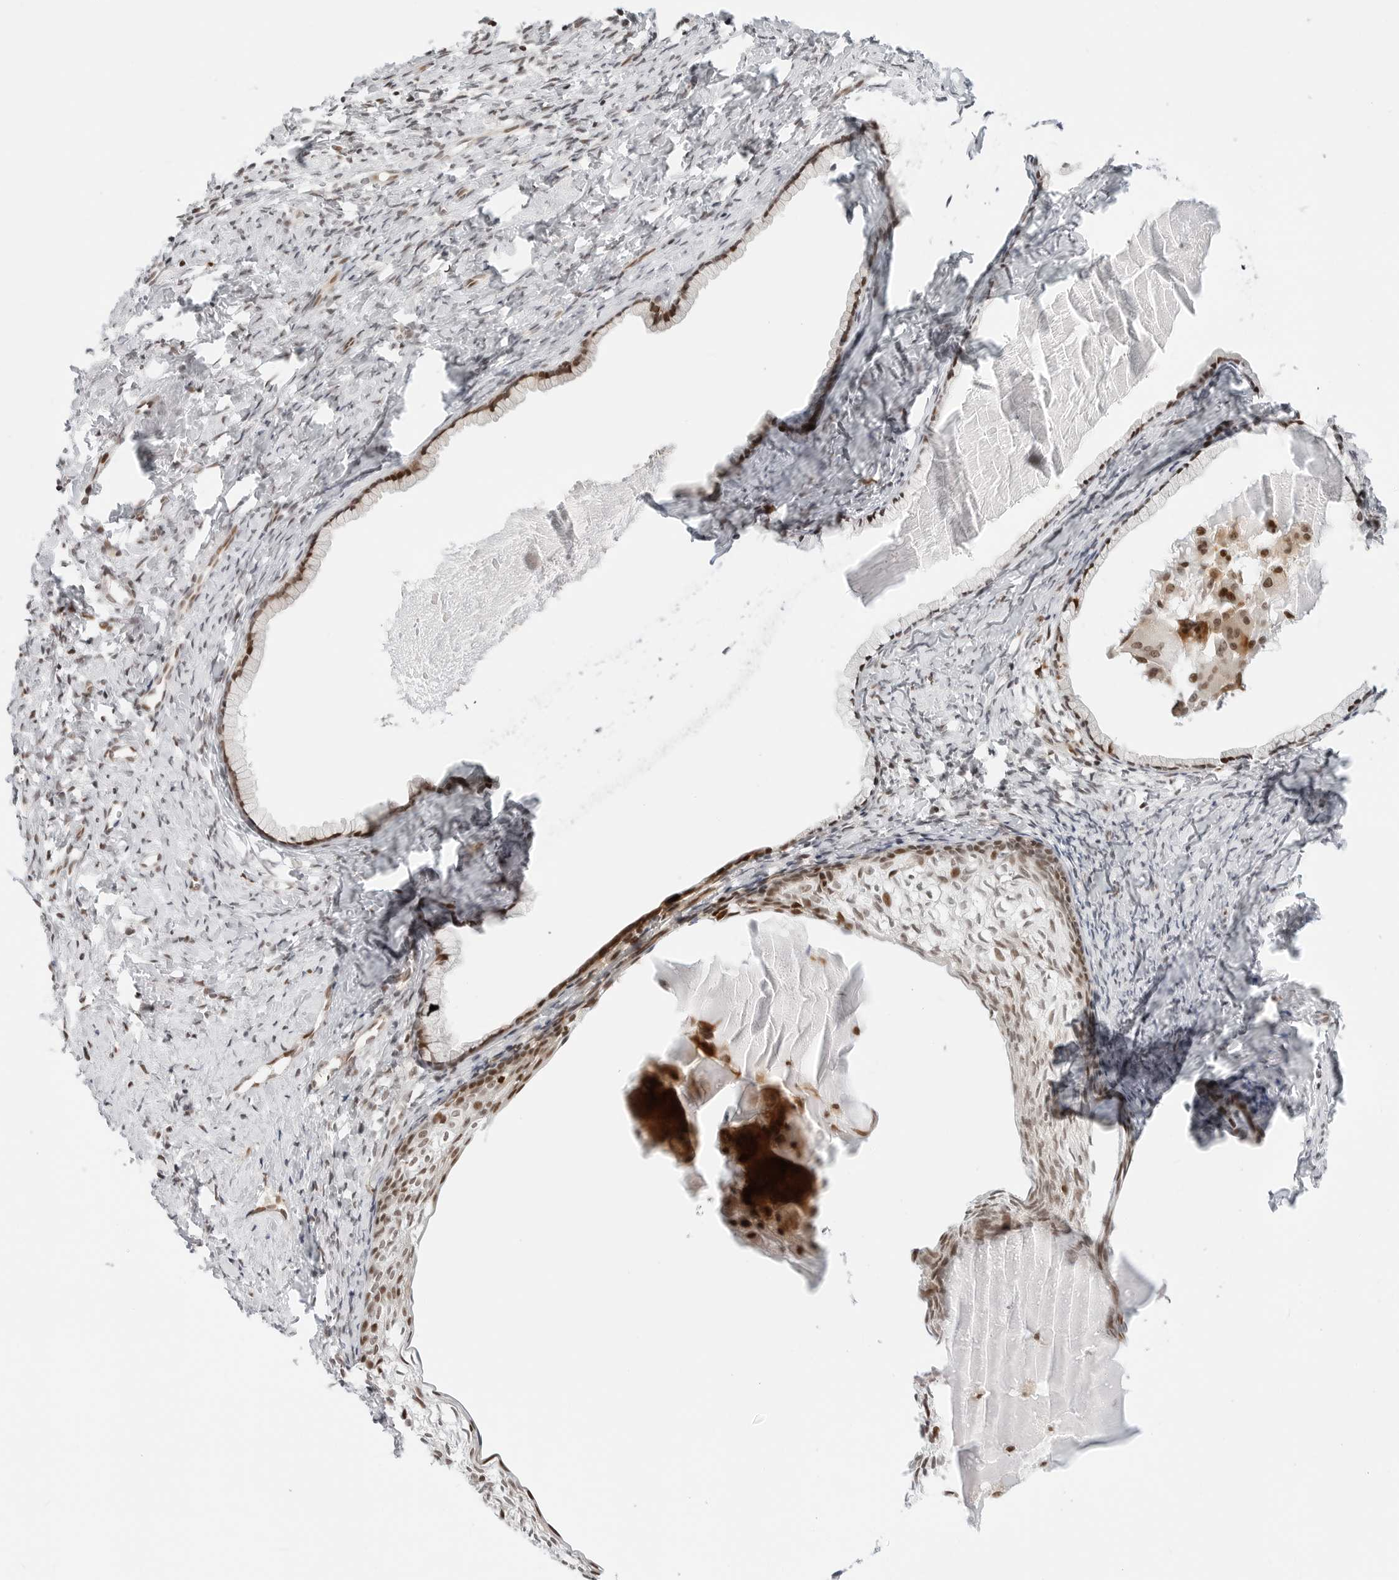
{"staining": {"intensity": "moderate", "quantity": ">75%", "location": "nuclear"}, "tissue": "cervix", "cell_type": "Glandular cells", "image_type": "normal", "snomed": [{"axis": "morphology", "description": "Normal tissue, NOS"}, {"axis": "topography", "description": "Cervix"}], "caption": "Protein expression analysis of unremarkable human cervix reveals moderate nuclear positivity in about >75% of glandular cells. Nuclei are stained in blue.", "gene": "ZNF613", "patient": {"sex": "female", "age": 75}}